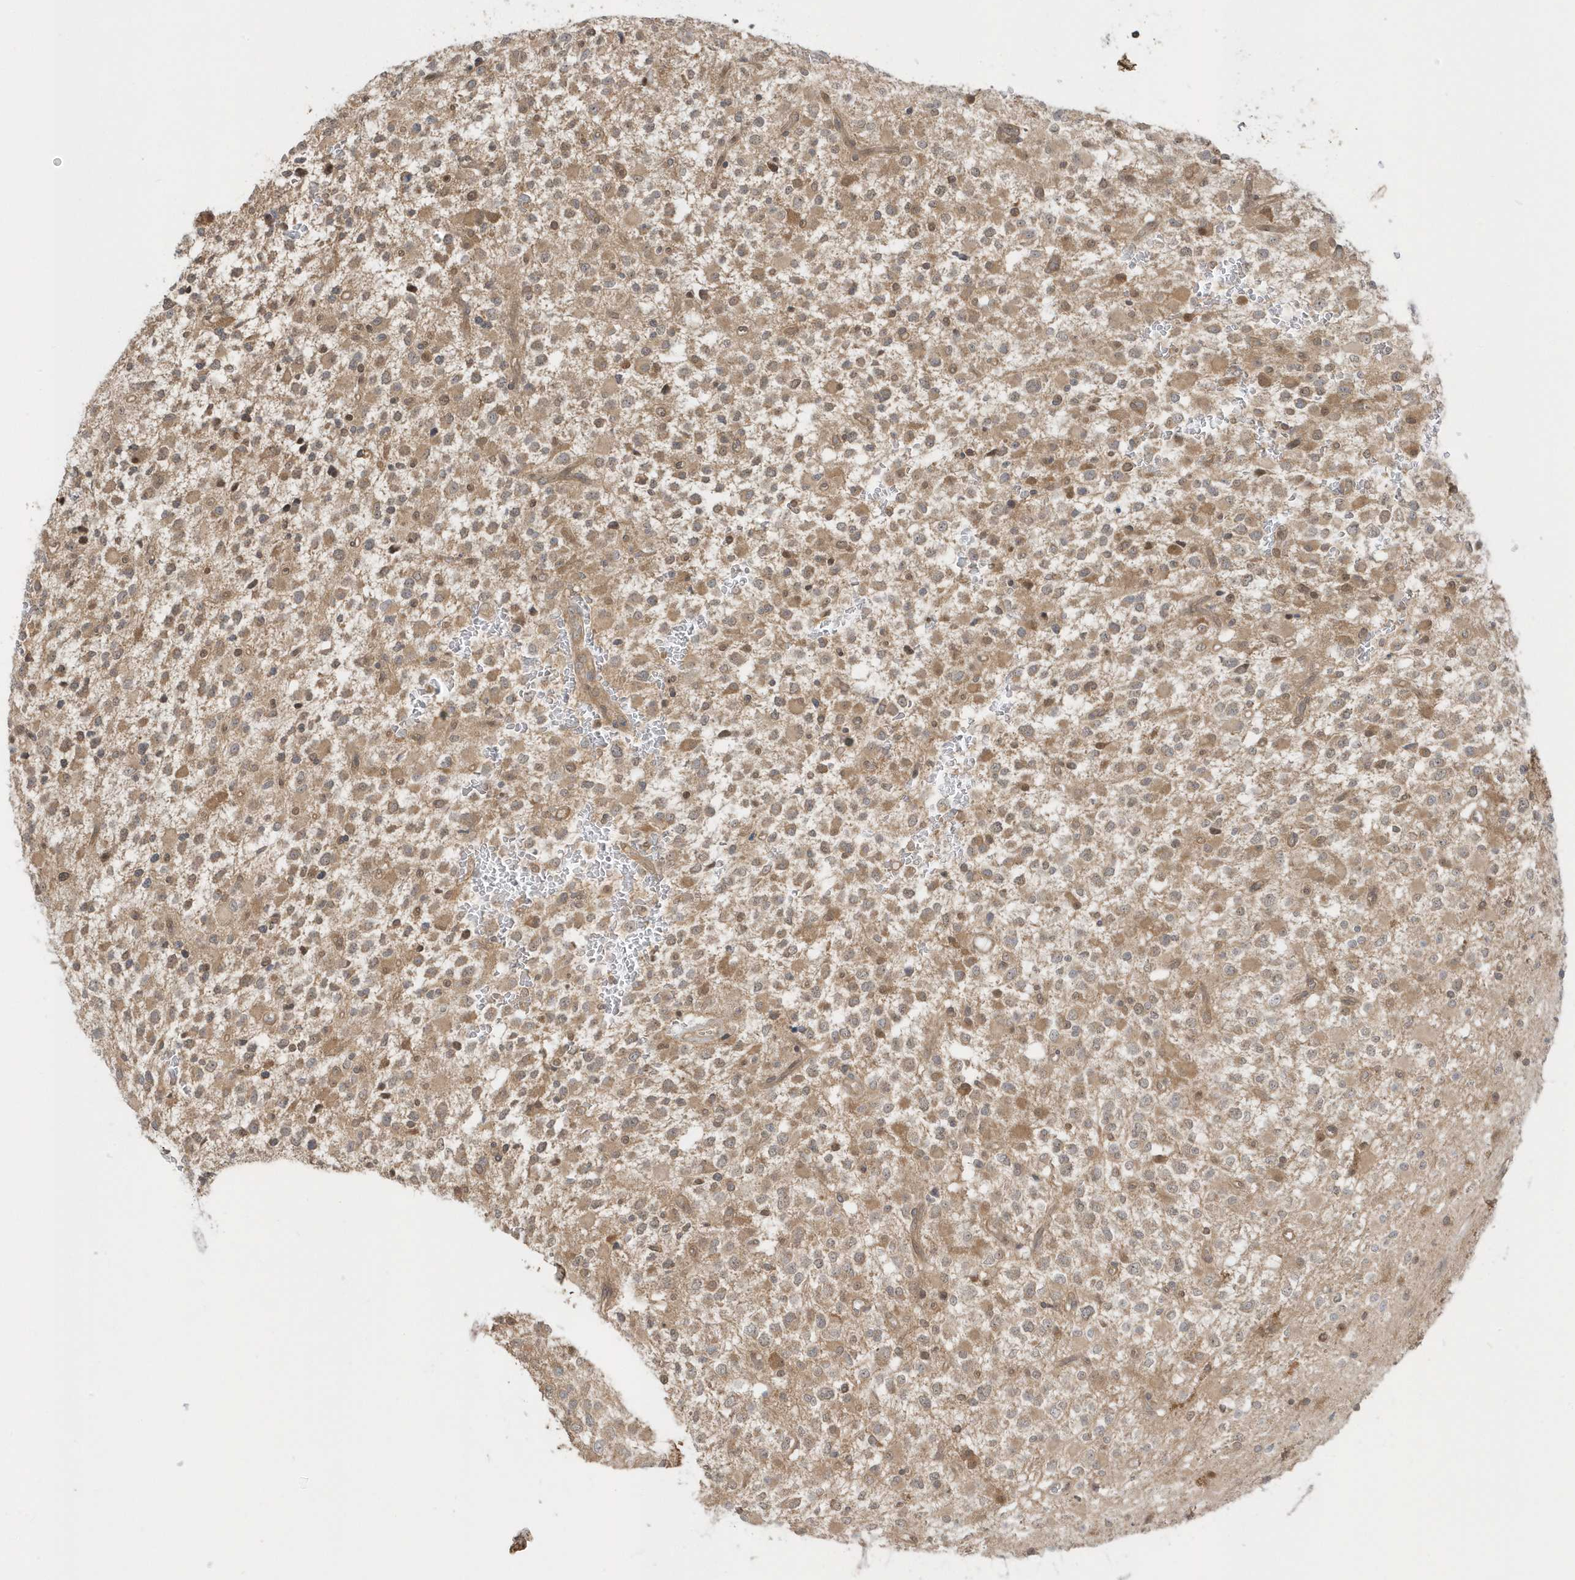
{"staining": {"intensity": "moderate", "quantity": ">75%", "location": "cytoplasmic/membranous"}, "tissue": "glioma", "cell_type": "Tumor cells", "image_type": "cancer", "snomed": [{"axis": "morphology", "description": "Glioma, malignant, High grade"}, {"axis": "topography", "description": "Brain"}], "caption": "Immunohistochemistry (DAB) staining of human glioma displays moderate cytoplasmic/membranous protein staining in approximately >75% of tumor cells.", "gene": "PPP1R7", "patient": {"sex": "male", "age": 34}}